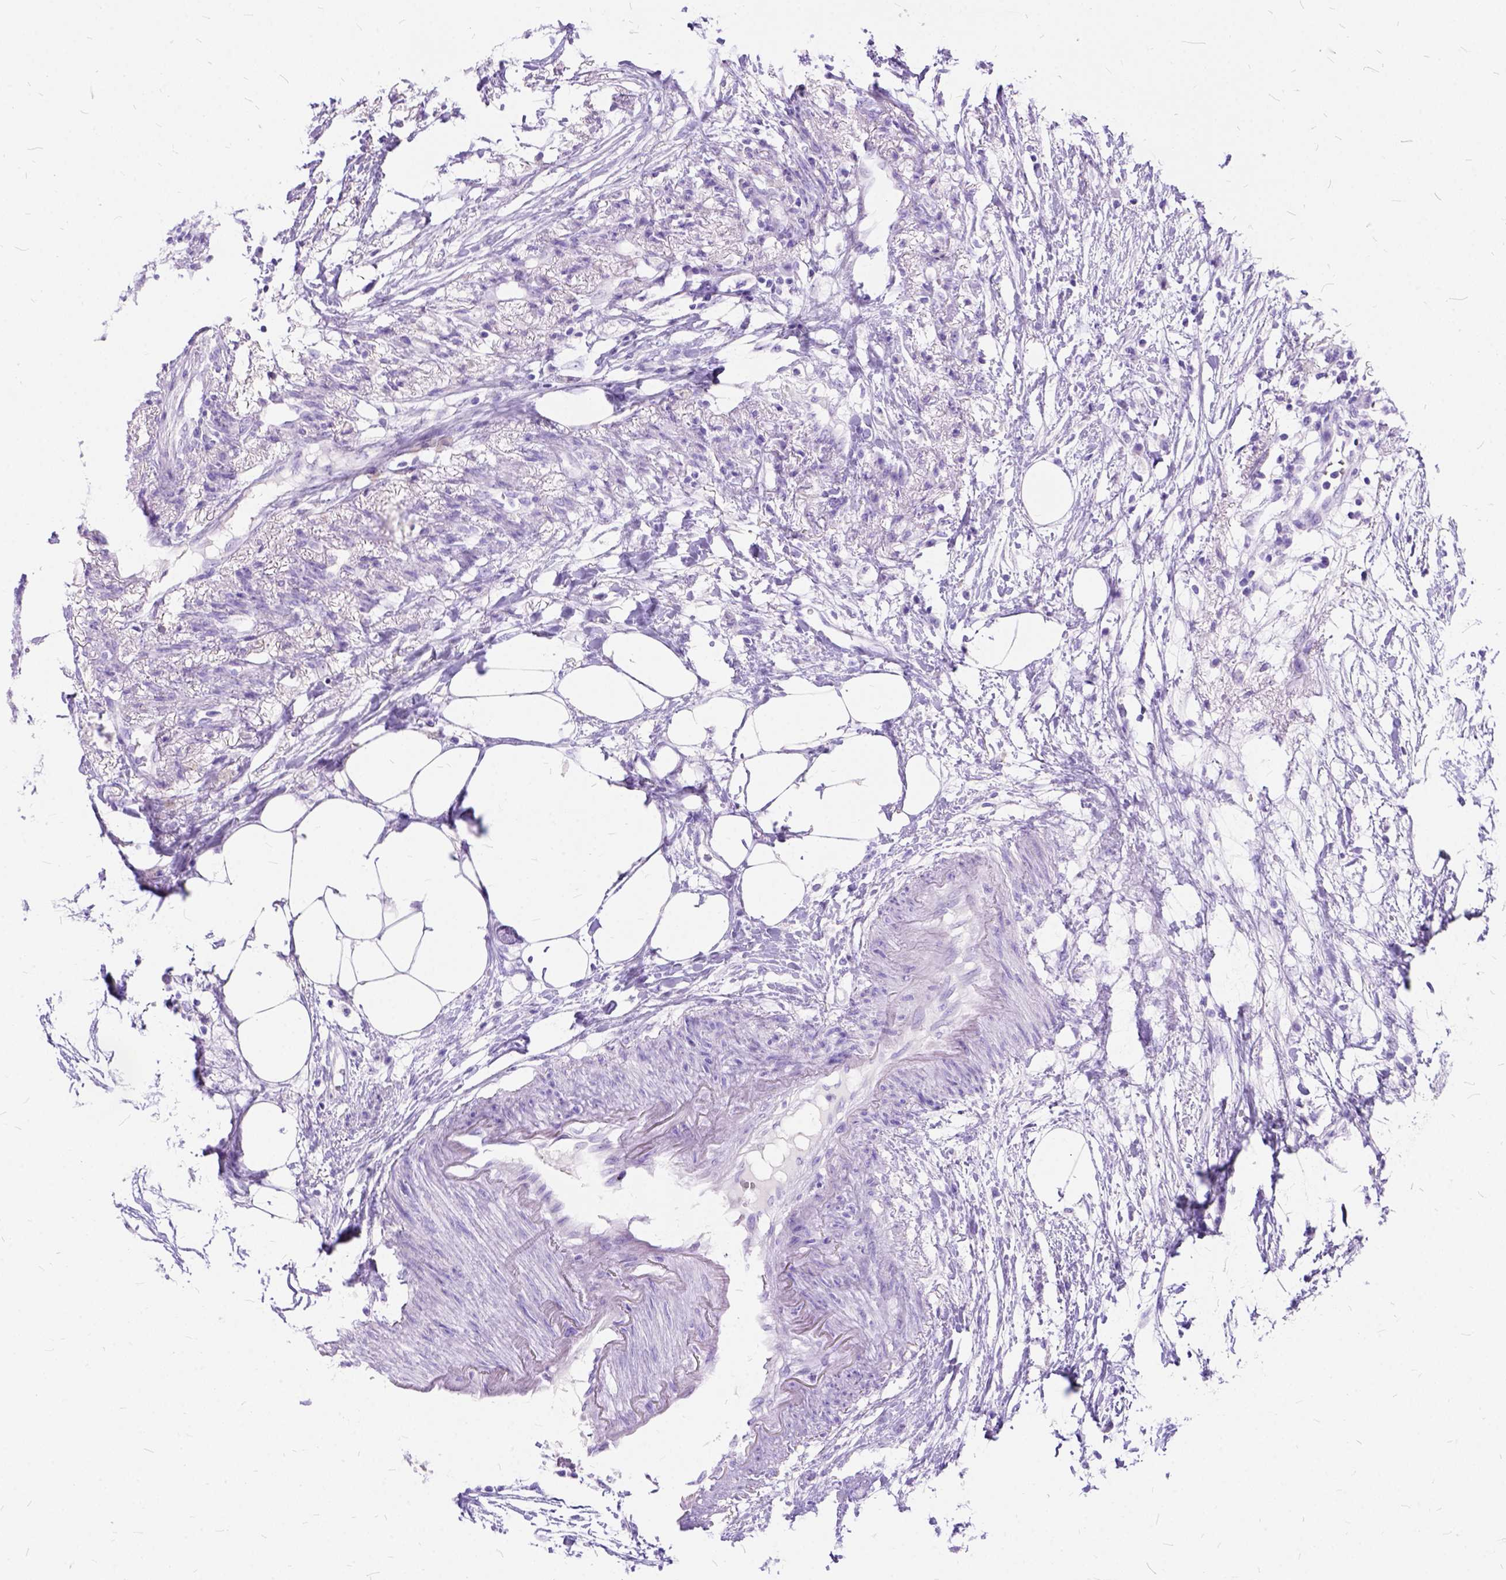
{"staining": {"intensity": "negative", "quantity": "none", "location": "none"}, "tissue": "colorectal cancer", "cell_type": "Tumor cells", "image_type": "cancer", "snomed": [{"axis": "morphology", "description": "Adenocarcinoma, NOS"}, {"axis": "topography", "description": "Colon"}], "caption": "Adenocarcinoma (colorectal) was stained to show a protein in brown. There is no significant staining in tumor cells.", "gene": "C1QTNF3", "patient": {"sex": "female", "age": 48}}